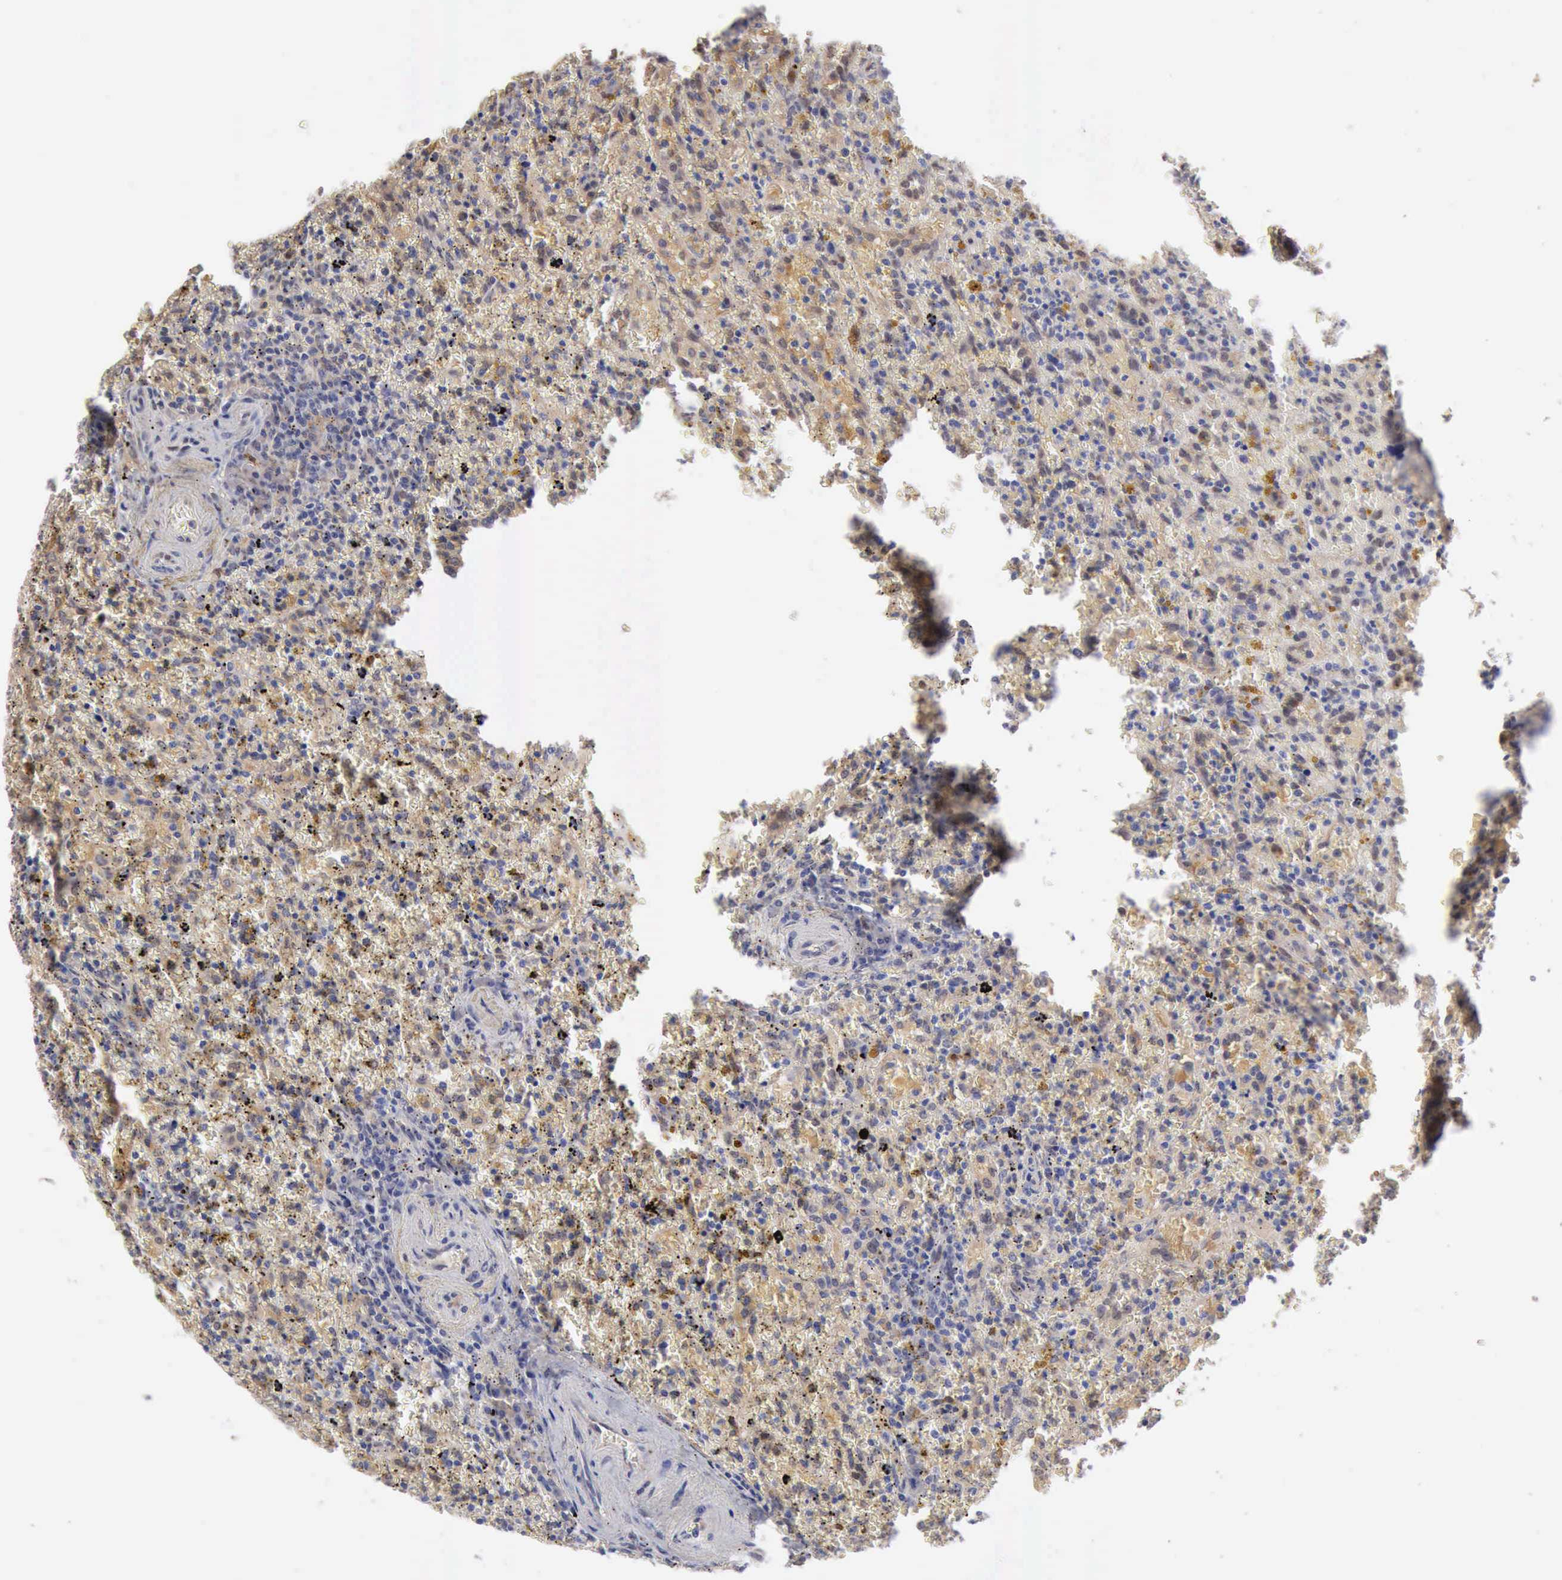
{"staining": {"intensity": "negative", "quantity": "none", "location": "none"}, "tissue": "lymphoma", "cell_type": "Tumor cells", "image_type": "cancer", "snomed": [{"axis": "morphology", "description": "Malignant lymphoma, non-Hodgkin's type, High grade"}, {"axis": "topography", "description": "Spleen"}, {"axis": "topography", "description": "Lymph node"}], "caption": "Immunohistochemical staining of human malignant lymphoma, non-Hodgkin's type (high-grade) demonstrates no significant staining in tumor cells.", "gene": "PTGR2", "patient": {"sex": "female", "age": 70}}